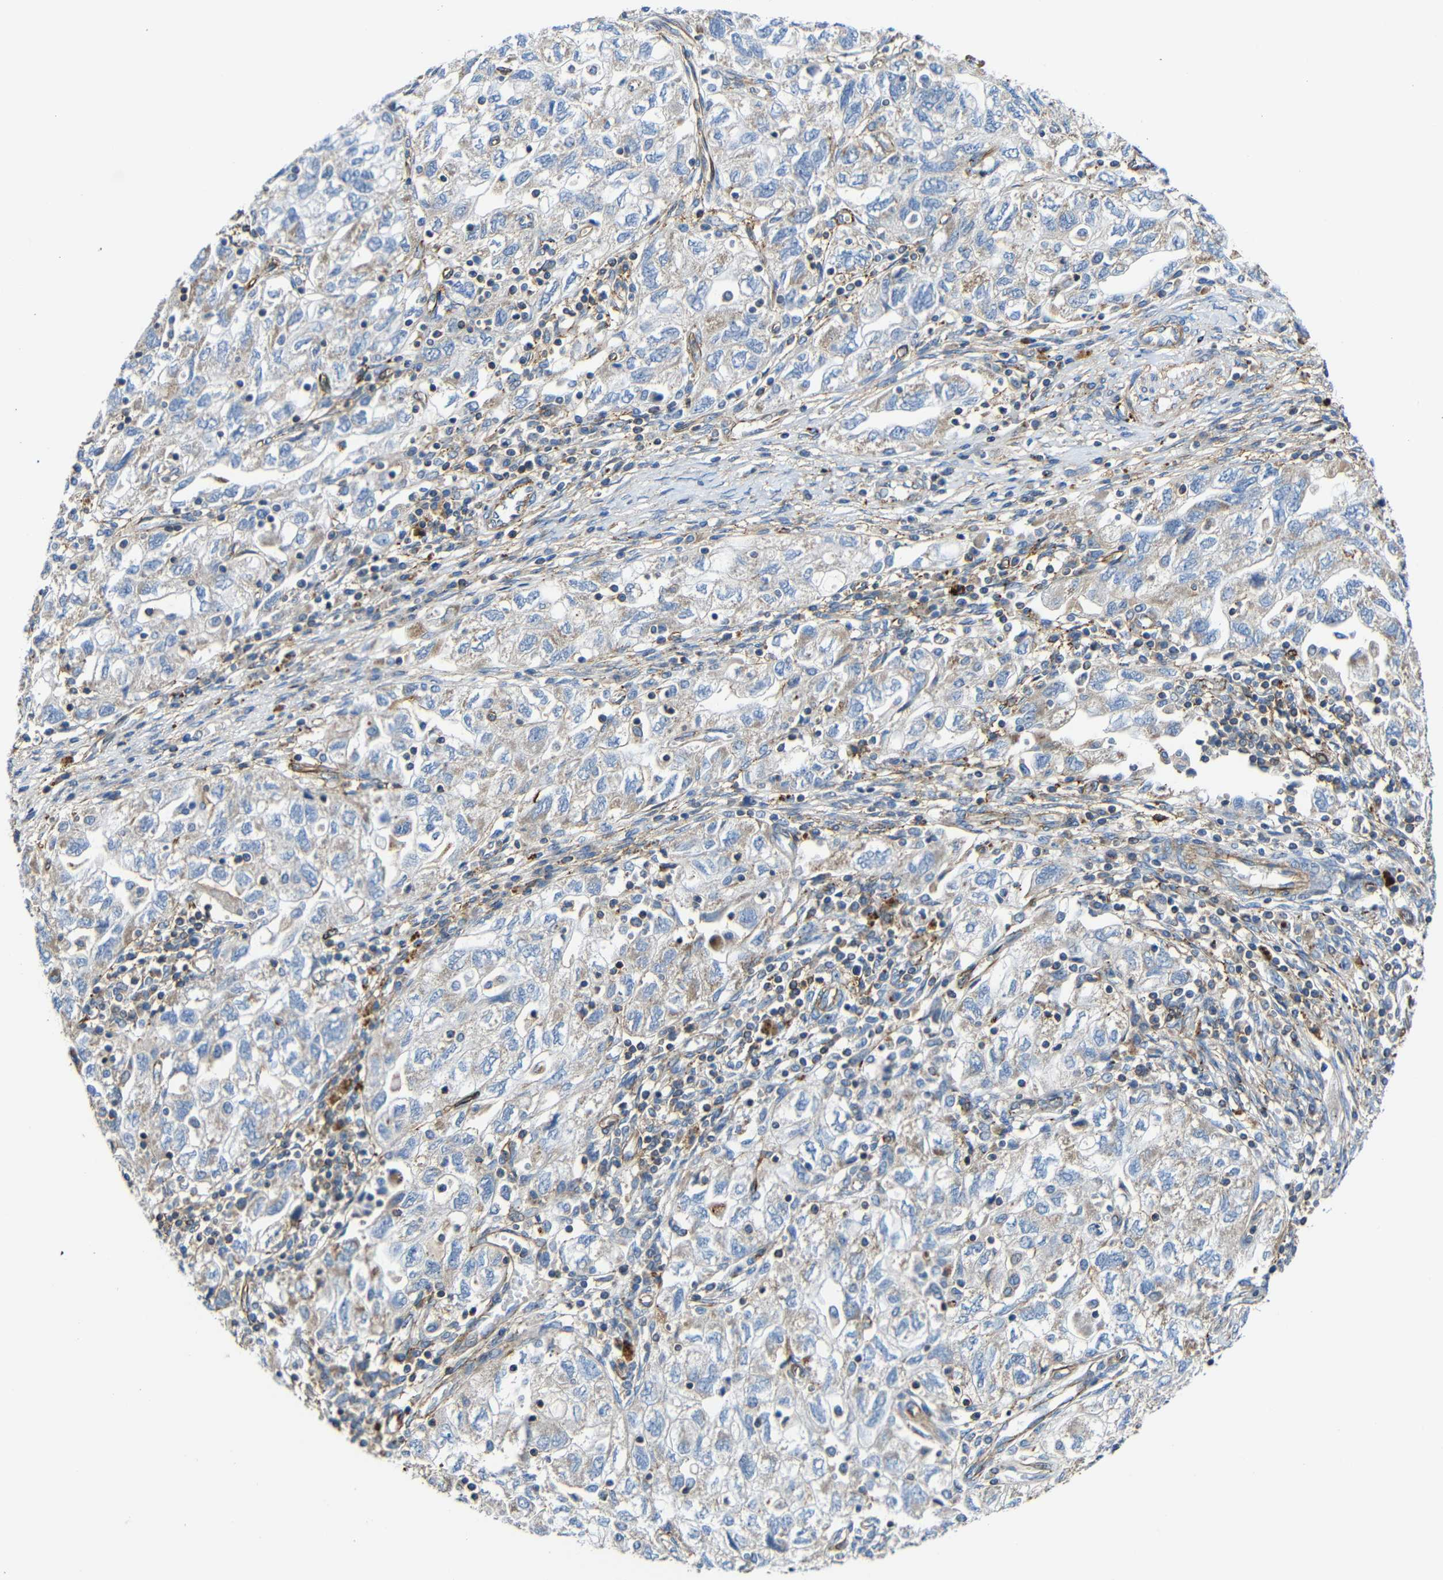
{"staining": {"intensity": "weak", "quantity": "25%-75%", "location": "cytoplasmic/membranous"}, "tissue": "ovarian cancer", "cell_type": "Tumor cells", "image_type": "cancer", "snomed": [{"axis": "morphology", "description": "Carcinoma, NOS"}, {"axis": "morphology", "description": "Cystadenocarcinoma, serous, NOS"}, {"axis": "topography", "description": "Ovary"}], "caption": "Immunohistochemical staining of human ovarian cancer (serous cystadenocarcinoma) reveals weak cytoplasmic/membranous protein positivity in approximately 25%-75% of tumor cells.", "gene": "IGSF10", "patient": {"sex": "female", "age": 69}}